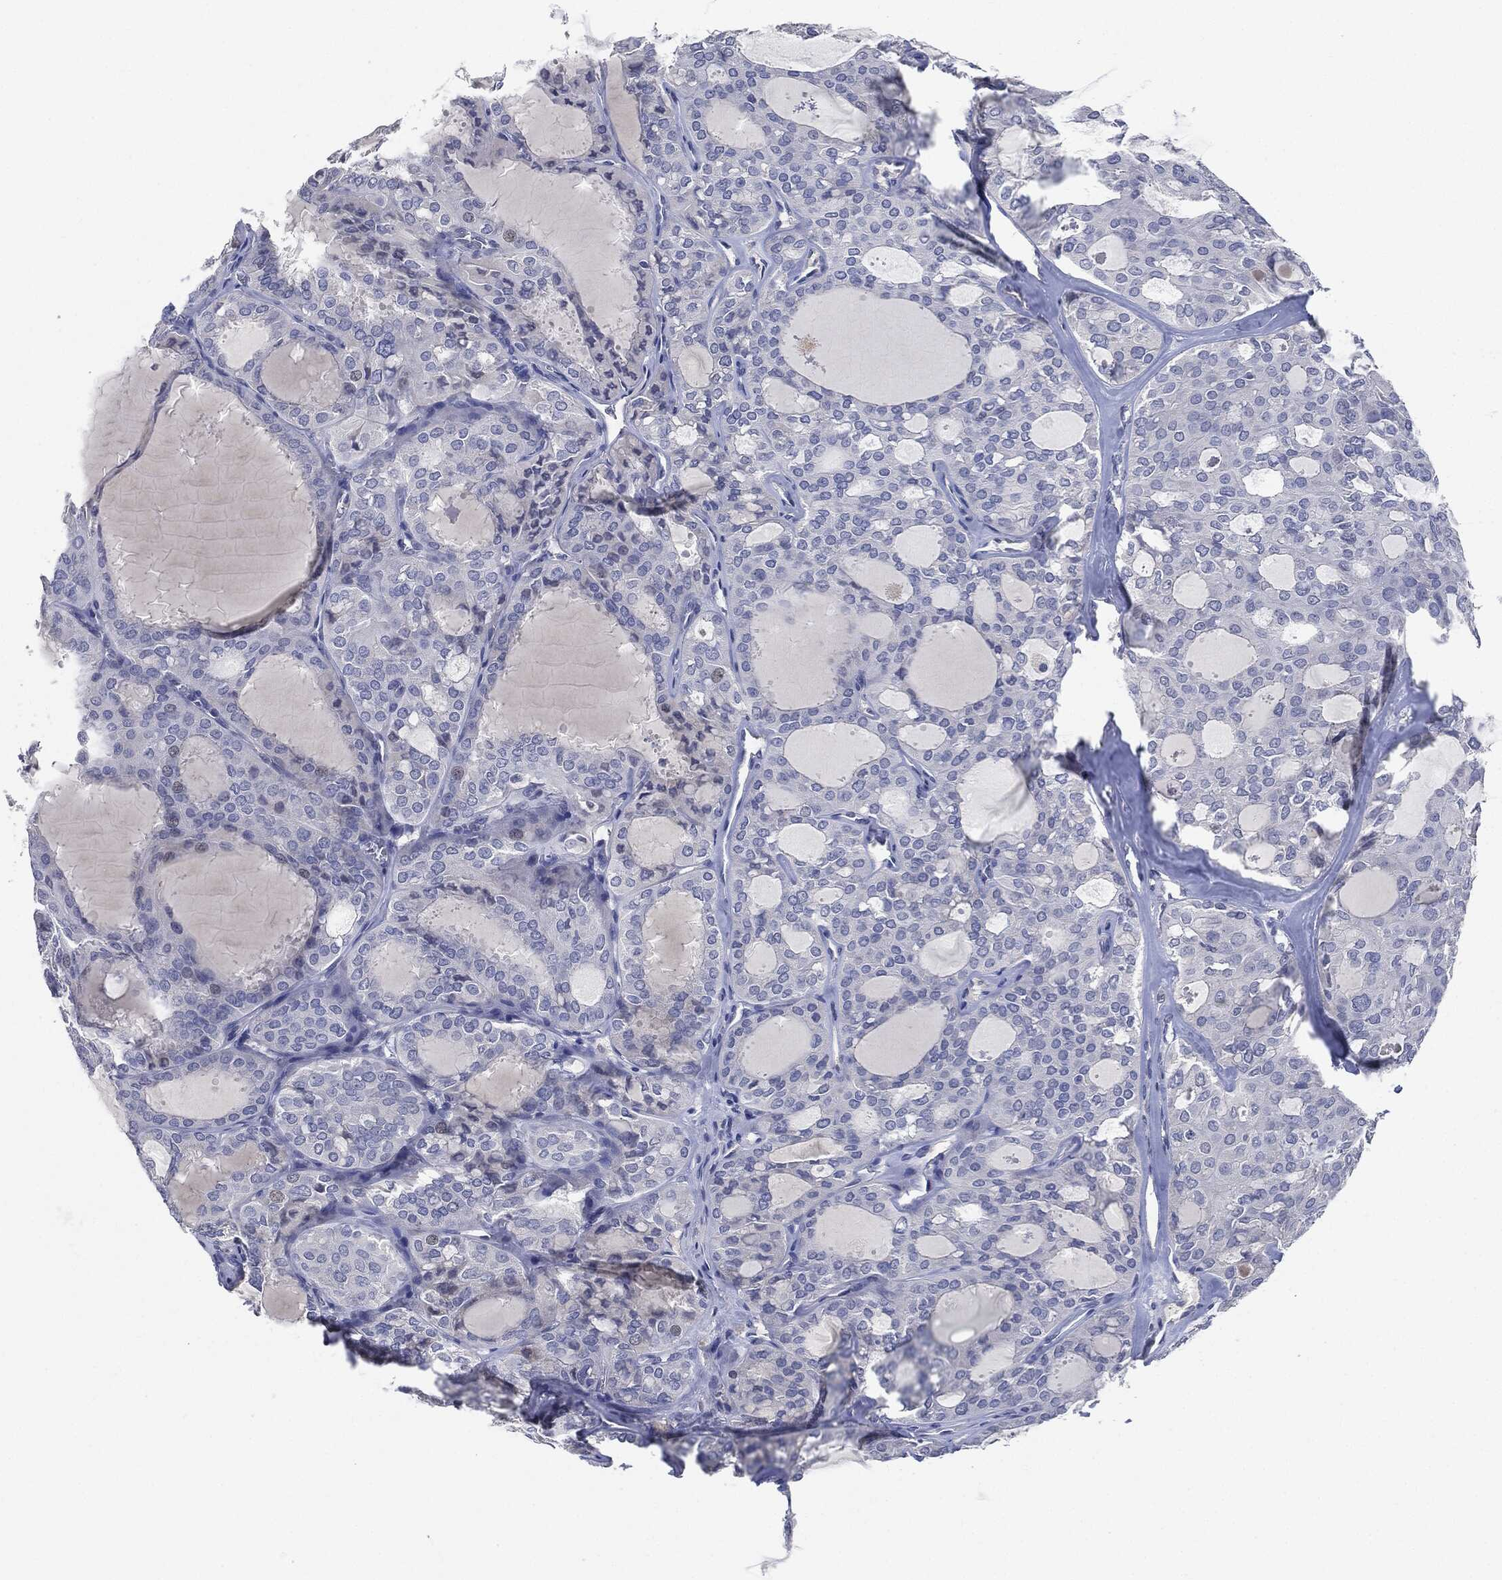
{"staining": {"intensity": "negative", "quantity": "none", "location": "none"}, "tissue": "thyroid cancer", "cell_type": "Tumor cells", "image_type": "cancer", "snomed": [{"axis": "morphology", "description": "Follicular adenoma carcinoma, NOS"}, {"axis": "topography", "description": "Thyroid gland"}], "caption": "The micrograph demonstrates no staining of tumor cells in thyroid cancer (follicular adenoma carcinoma).", "gene": "NTRK1", "patient": {"sex": "male", "age": 75}}